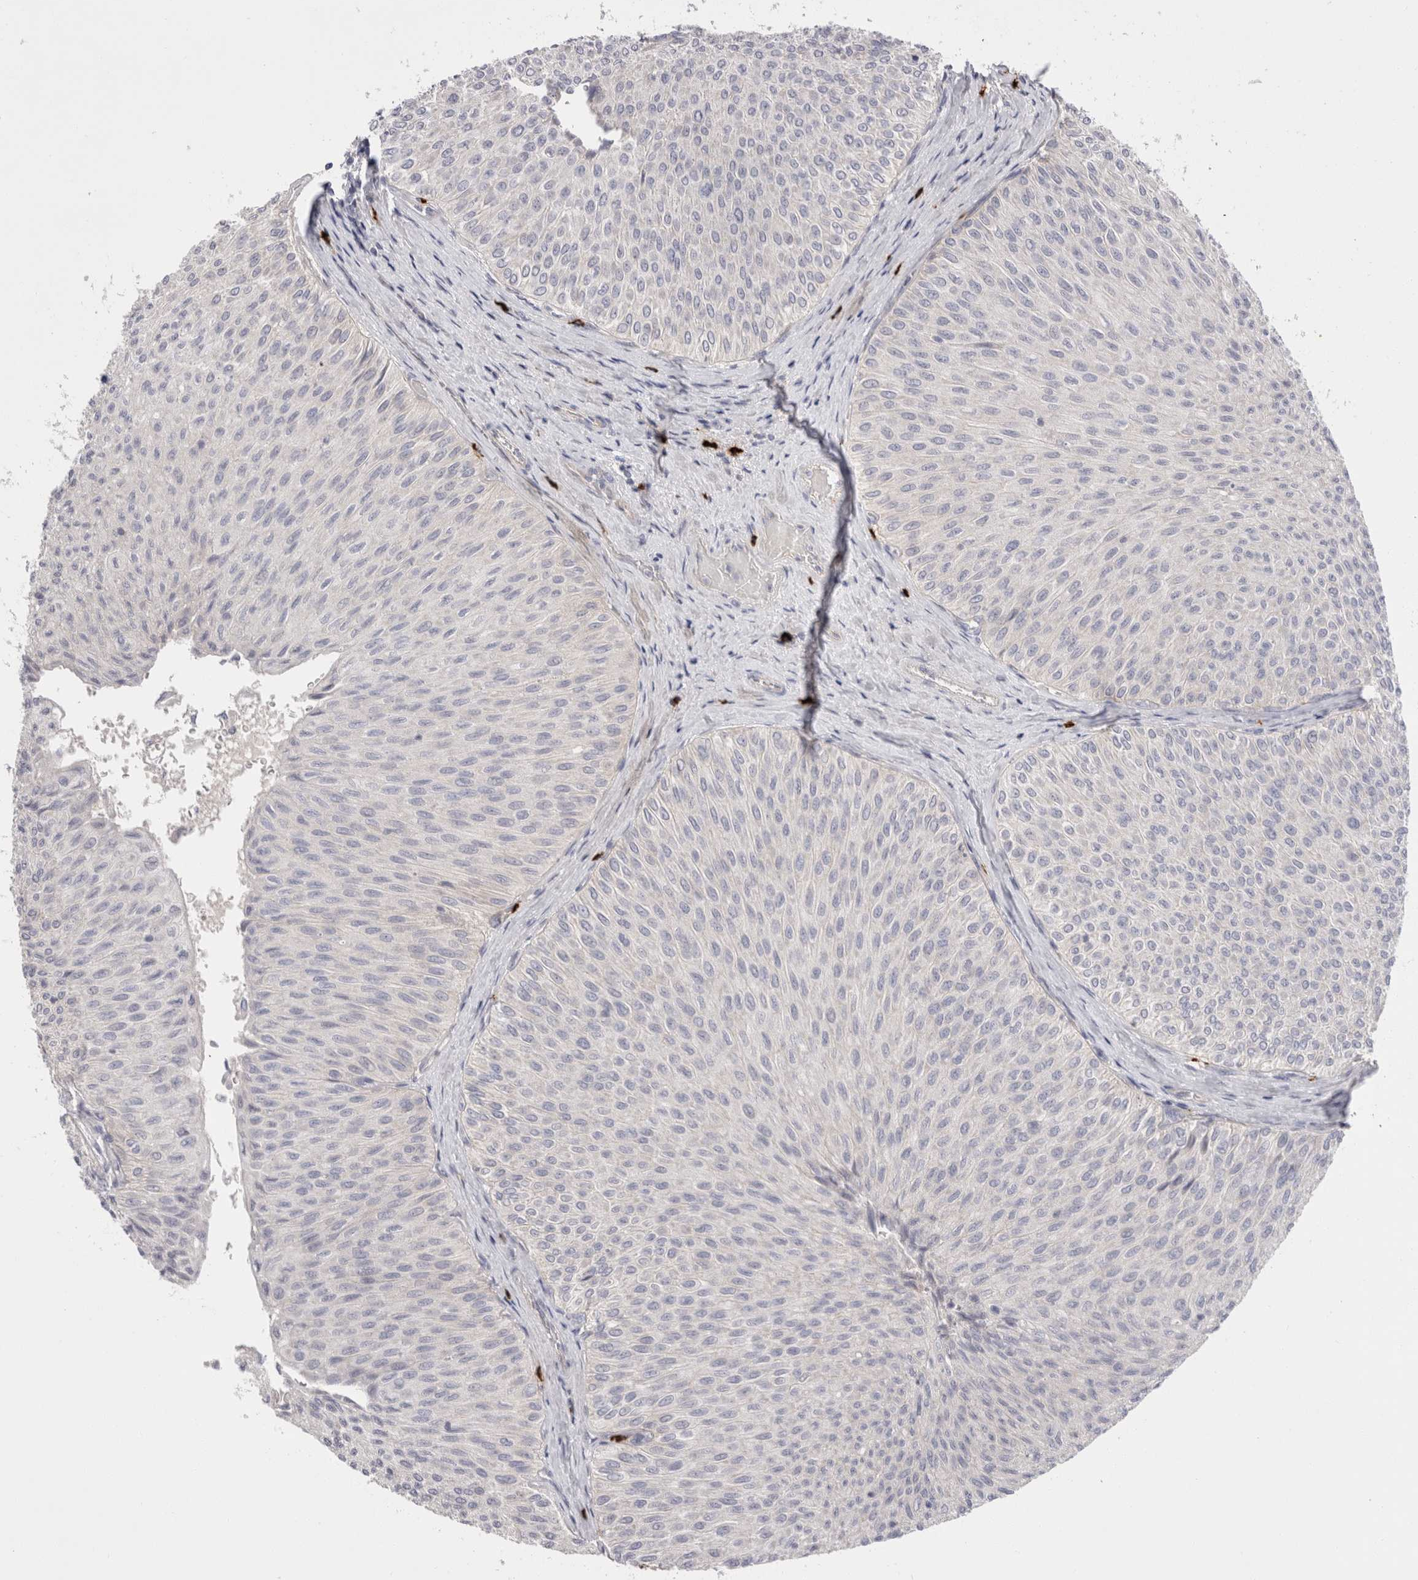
{"staining": {"intensity": "negative", "quantity": "none", "location": "none"}, "tissue": "urothelial cancer", "cell_type": "Tumor cells", "image_type": "cancer", "snomed": [{"axis": "morphology", "description": "Urothelial carcinoma, Low grade"}, {"axis": "topography", "description": "Urinary bladder"}], "caption": "A high-resolution photomicrograph shows immunohistochemistry (IHC) staining of urothelial cancer, which exhibits no significant staining in tumor cells.", "gene": "SPINK2", "patient": {"sex": "male", "age": 78}}